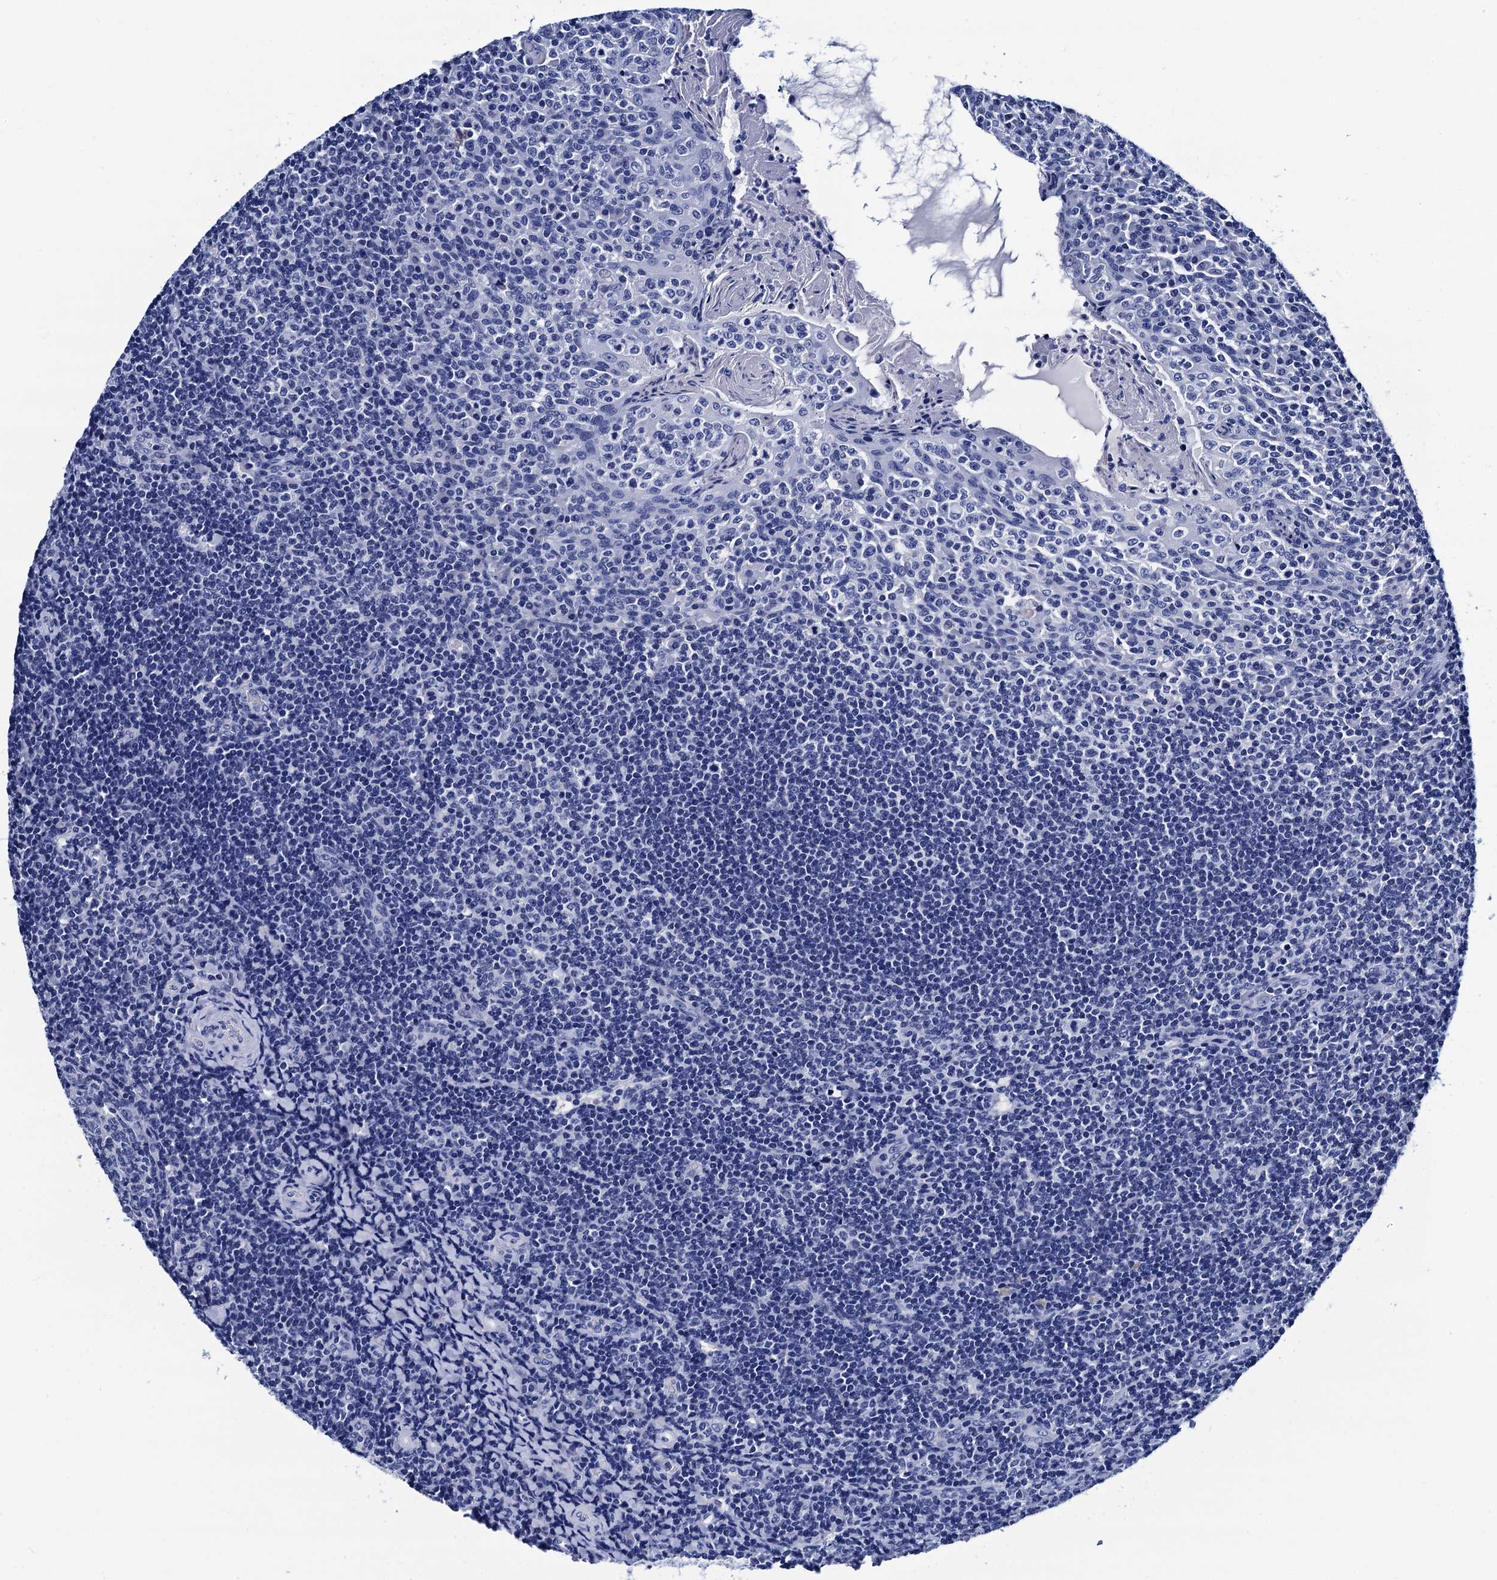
{"staining": {"intensity": "negative", "quantity": "none", "location": "none"}, "tissue": "tonsil", "cell_type": "Germinal center cells", "image_type": "normal", "snomed": [{"axis": "morphology", "description": "Normal tissue, NOS"}, {"axis": "topography", "description": "Tonsil"}], "caption": "An immunohistochemistry histopathology image of normal tonsil is shown. There is no staining in germinal center cells of tonsil.", "gene": "MYBPC3", "patient": {"sex": "female", "age": 10}}